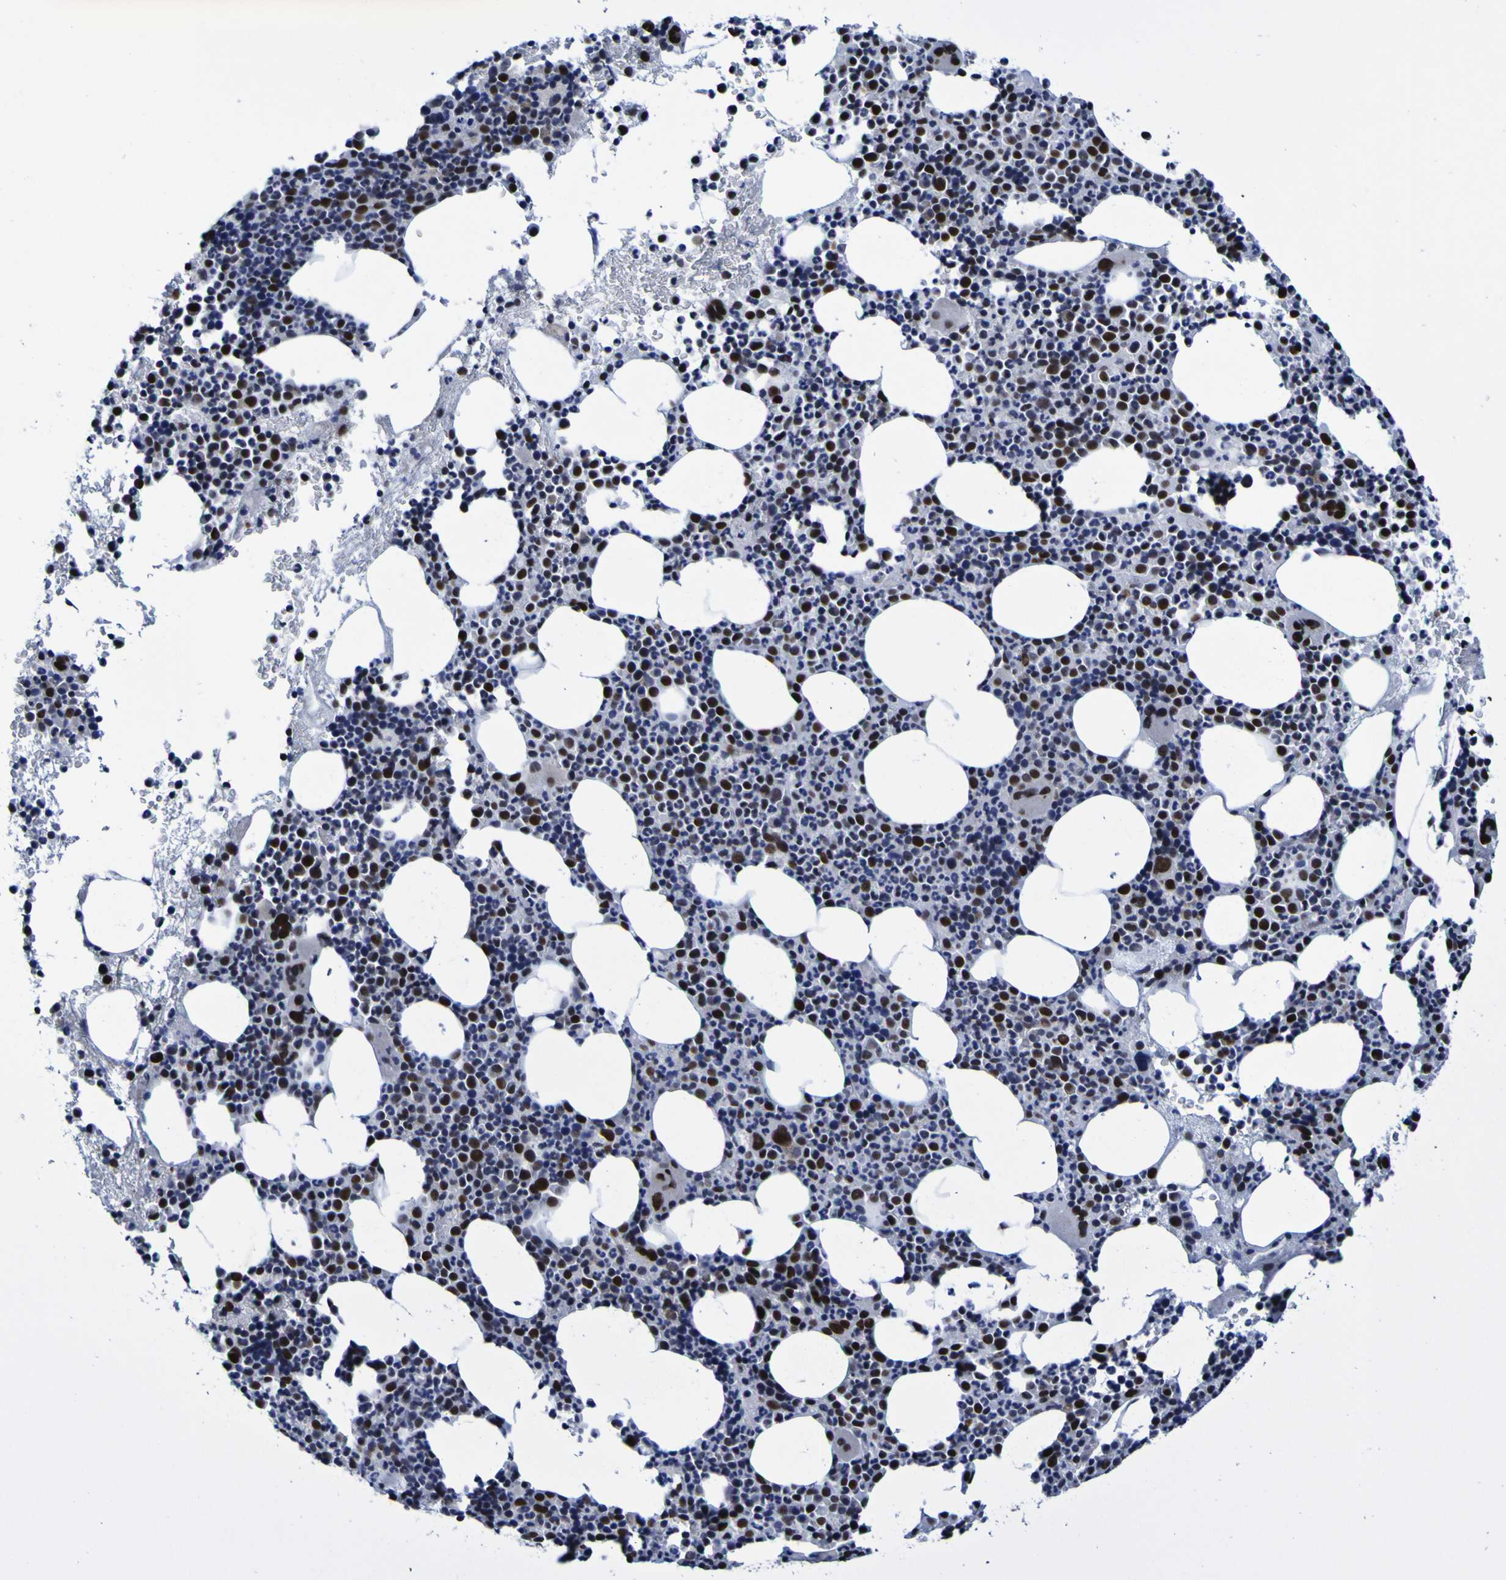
{"staining": {"intensity": "strong", "quantity": "25%-75%", "location": "nuclear"}, "tissue": "bone marrow", "cell_type": "Hematopoietic cells", "image_type": "normal", "snomed": [{"axis": "morphology", "description": "Normal tissue, NOS"}, {"axis": "morphology", "description": "Inflammation, NOS"}, {"axis": "topography", "description": "Bone marrow"}], "caption": "DAB immunohistochemical staining of benign human bone marrow shows strong nuclear protein expression in approximately 25%-75% of hematopoietic cells.", "gene": "MBD3", "patient": {"sex": "male", "age": 73}}